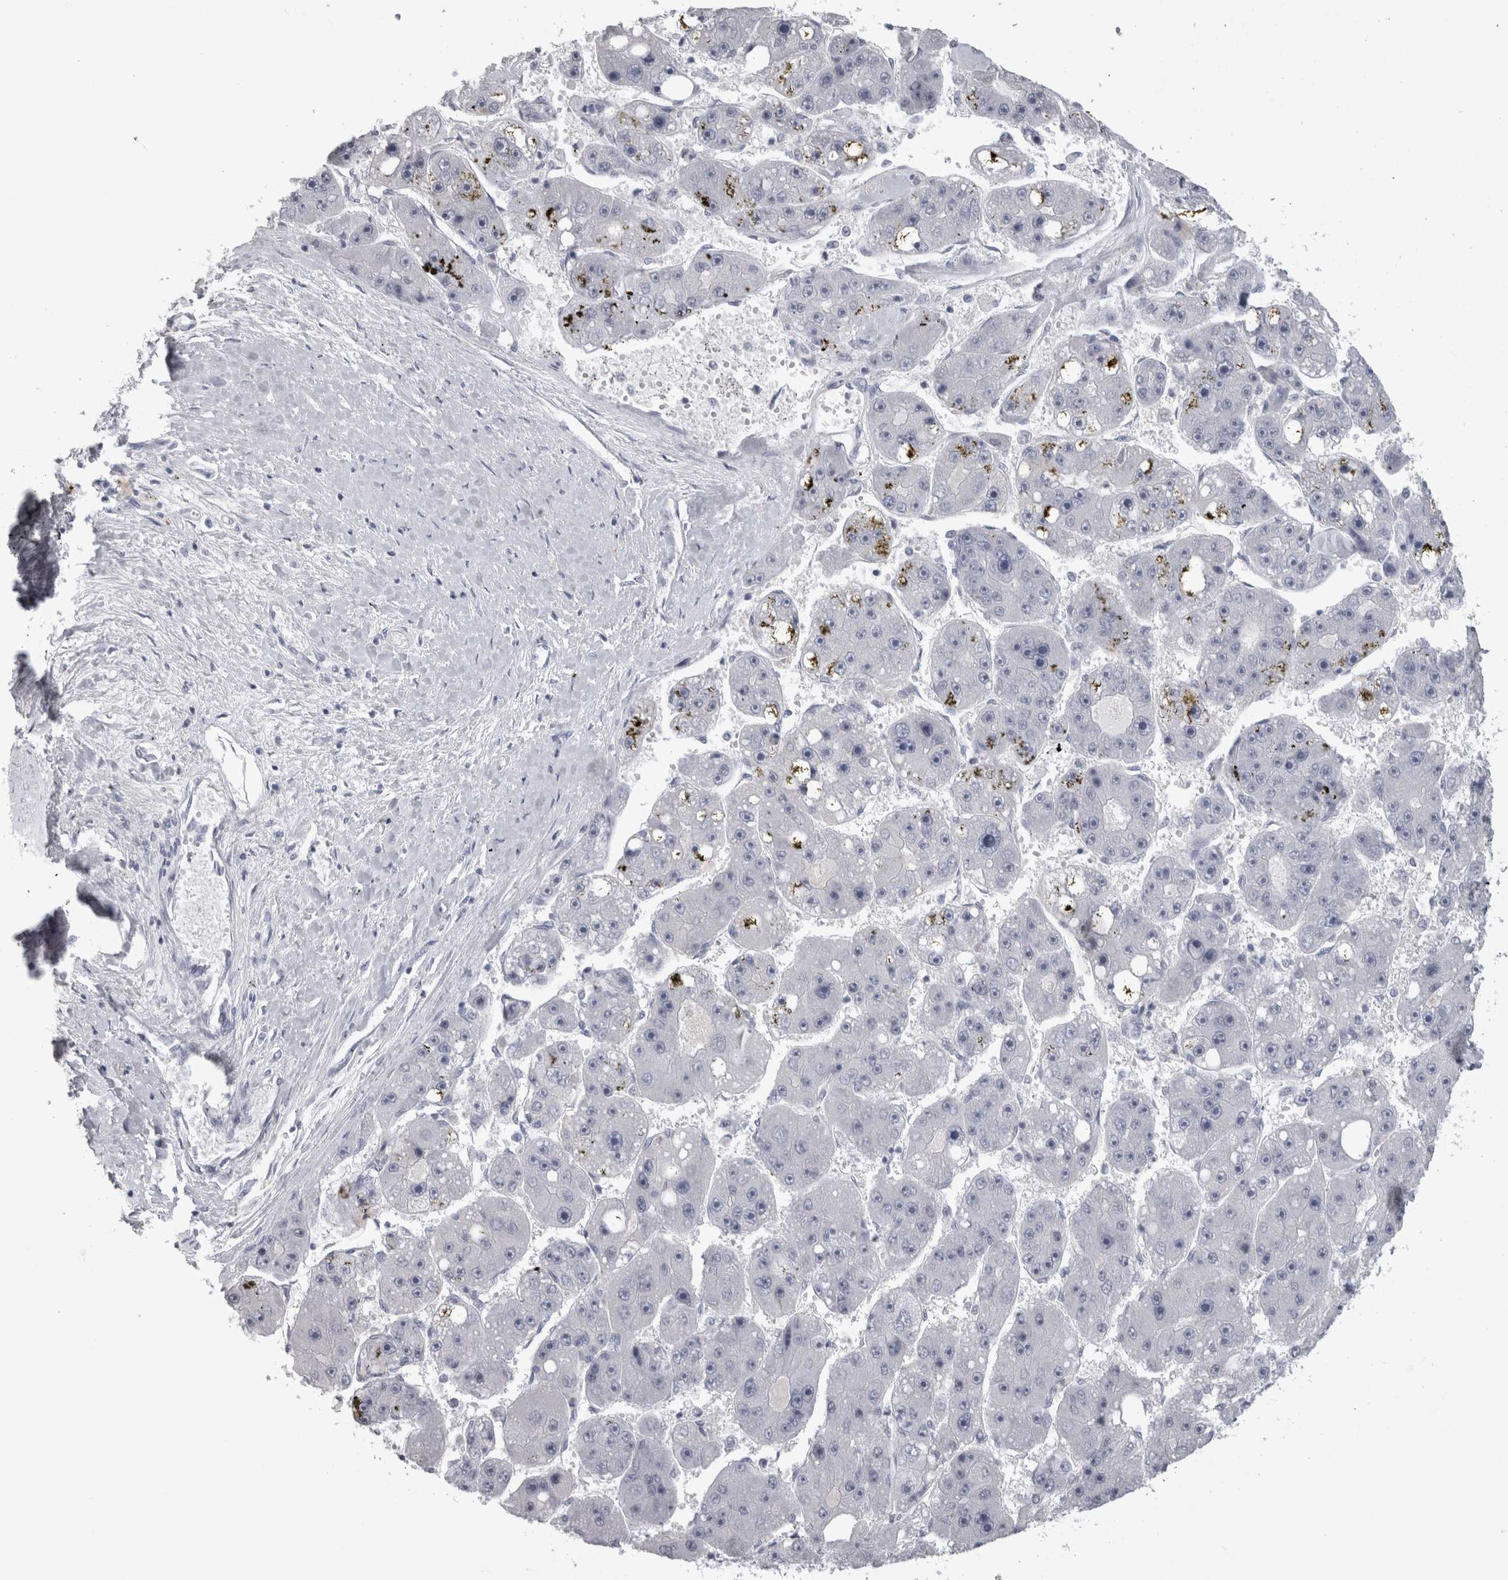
{"staining": {"intensity": "negative", "quantity": "none", "location": "none"}, "tissue": "liver cancer", "cell_type": "Tumor cells", "image_type": "cancer", "snomed": [{"axis": "morphology", "description": "Carcinoma, Hepatocellular, NOS"}, {"axis": "topography", "description": "Liver"}], "caption": "This is an immunohistochemistry photomicrograph of human hepatocellular carcinoma (liver). There is no staining in tumor cells.", "gene": "ADAM2", "patient": {"sex": "female", "age": 61}}